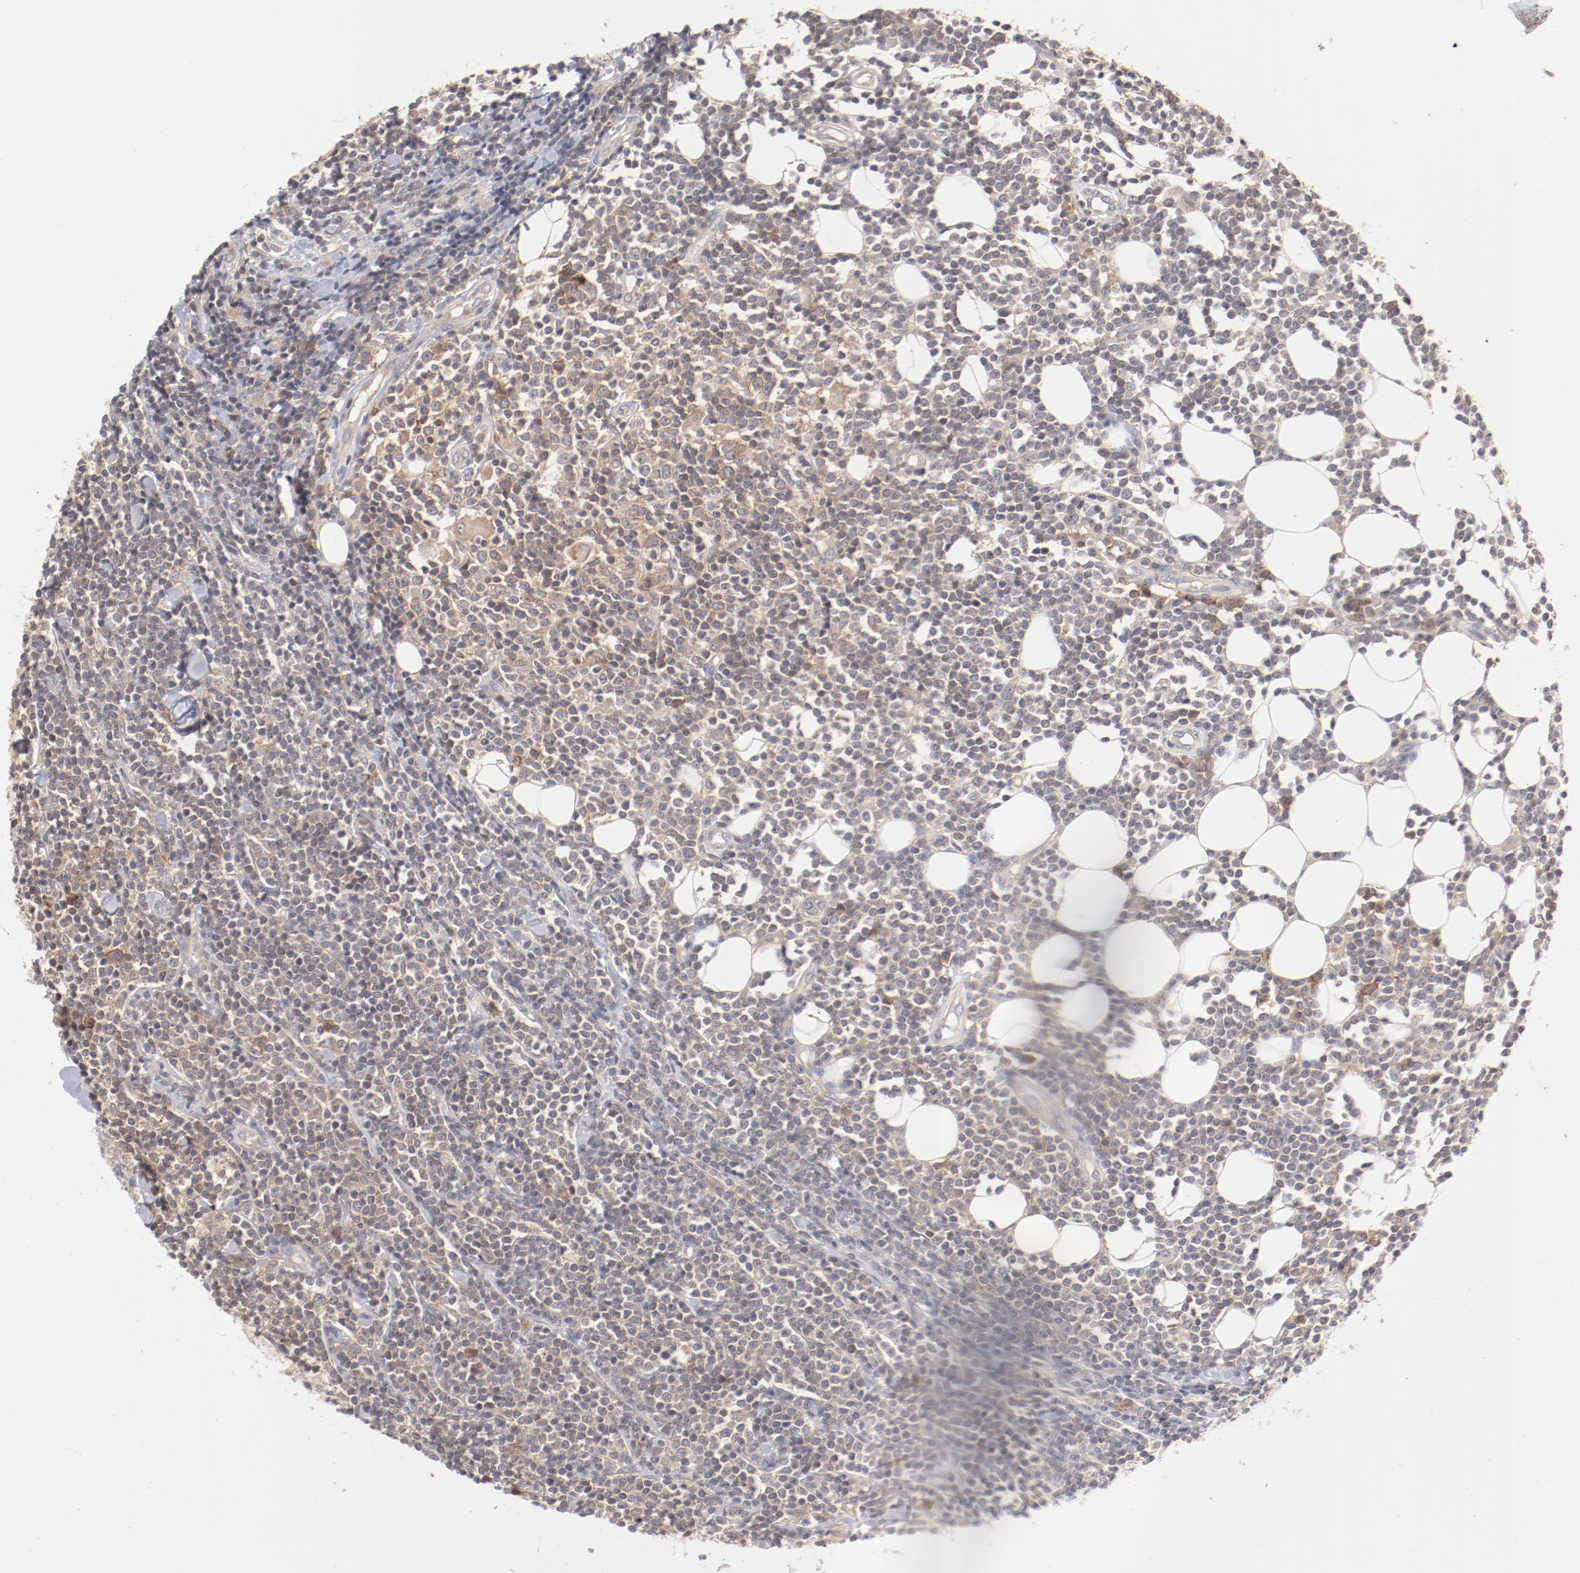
{"staining": {"intensity": "weak", "quantity": "25%-75%", "location": "cytoplasmic/membranous"}, "tissue": "lymphoma", "cell_type": "Tumor cells", "image_type": "cancer", "snomed": [{"axis": "morphology", "description": "Malignant lymphoma, non-Hodgkin's type, Low grade"}, {"axis": "topography", "description": "Soft tissue"}], "caption": "The image shows staining of low-grade malignant lymphoma, non-Hodgkin's type, revealing weak cytoplasmic/membranous protein staining (brown color) within tumor cells. (DAB IHC, brown staining for protein, blue staining for nuclei).", "gene": "SETD3", "patient": {"sex": "male", "age": 92}}